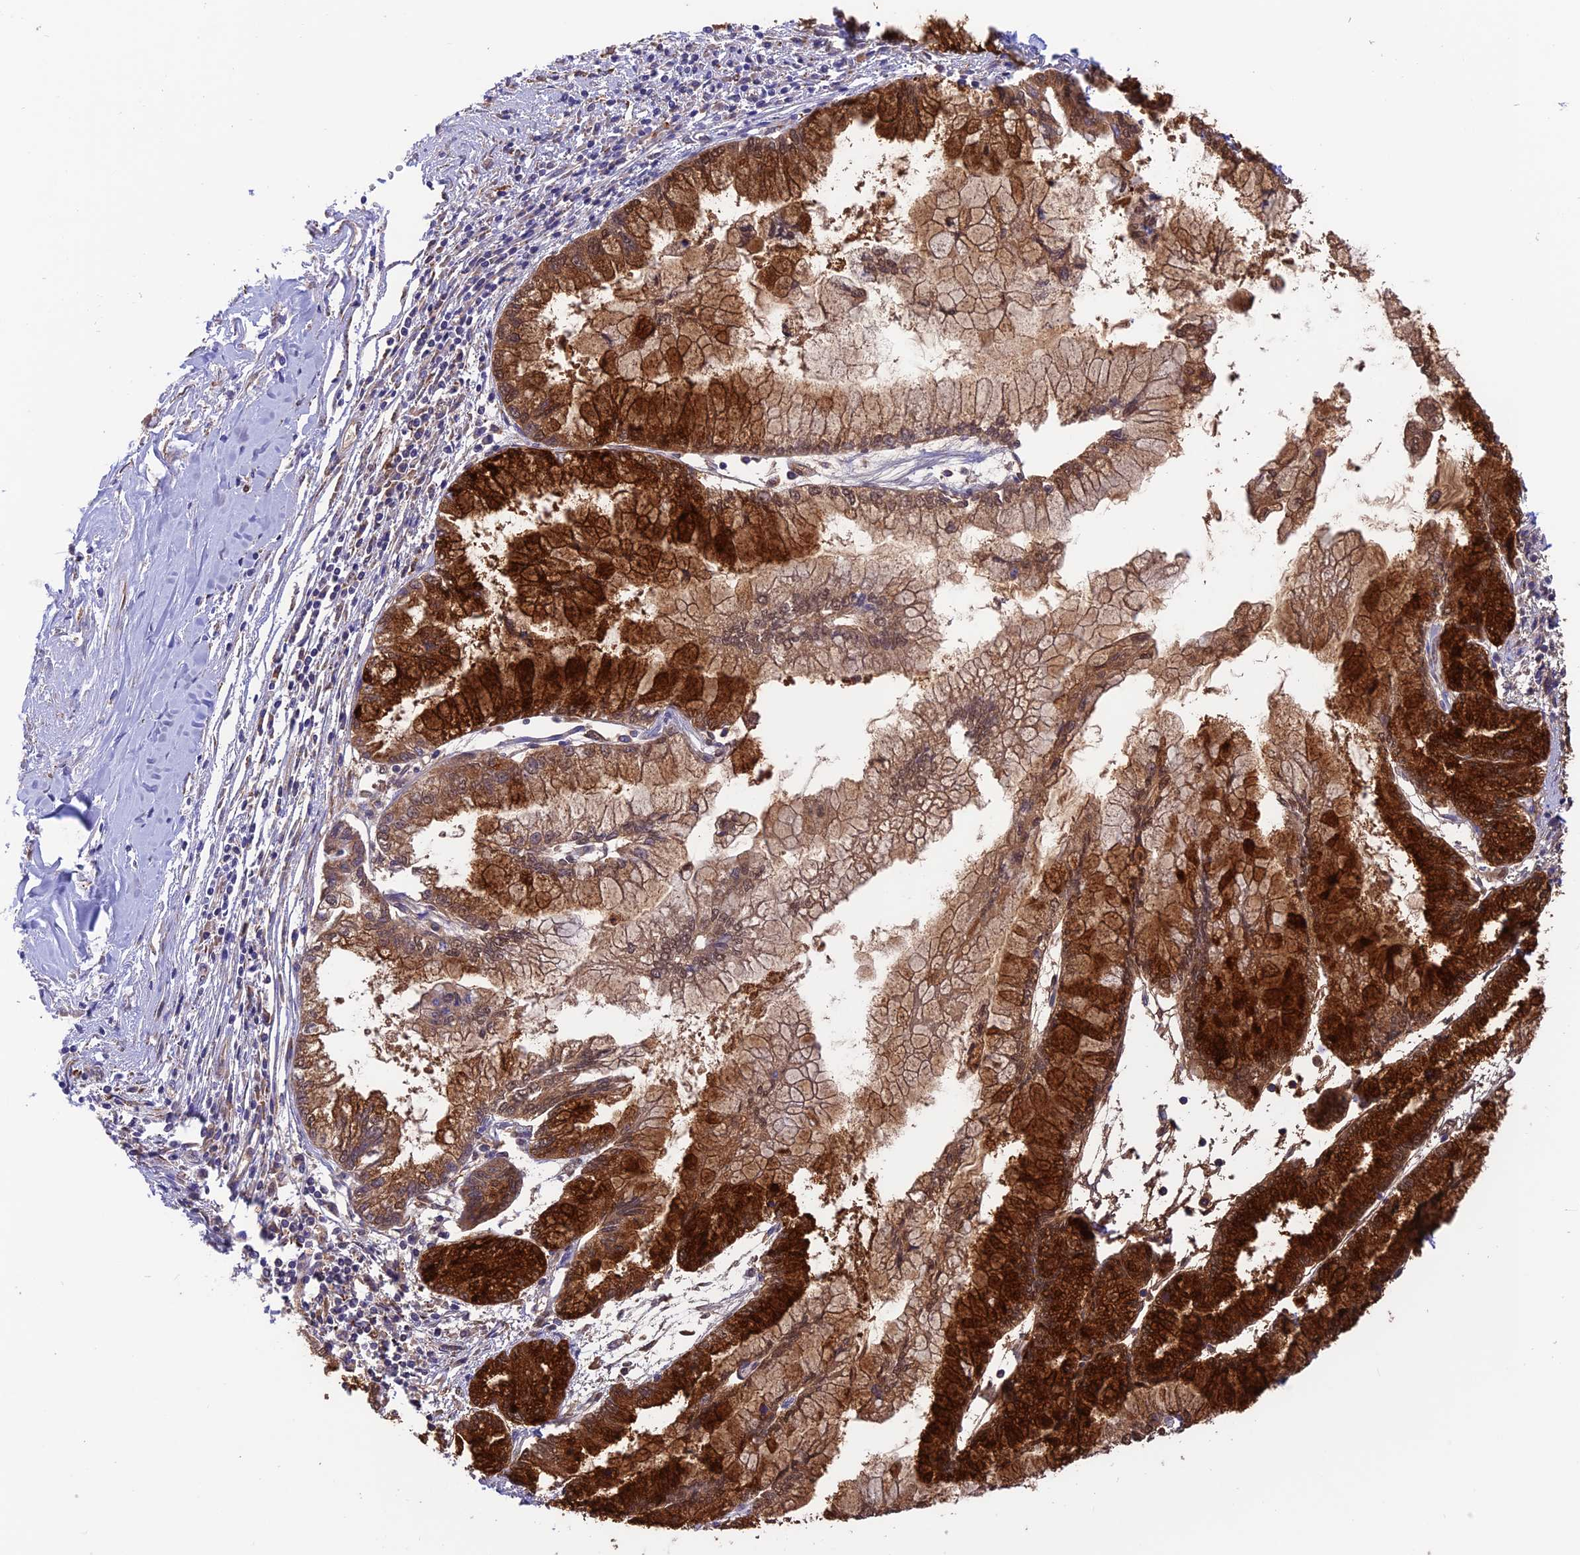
{"staining": {"intensity": "strong", "quantity": ">75%", "location": "cytoplasmic/membranous"}, "tissue": "pancreatic cancer", "cell_type": "Tumor cells", "image_type": "cancer", "snomed": [{"axis": "morphology", "description": "Adenocarcinoma, NOS"}, {"axis": "topography", "description": "Pancreas"}], "caption": "A high-resolution photomicrograph shows immunohistochemistry (IHC) staining of pancreatic cancer (adenocarcinoma), which reveals strong cytoplasmic/membranous staining in approximately >75% of tumor cells.", "gene": "VKORC1", "patient": {"sex": "male", "age": 73}}